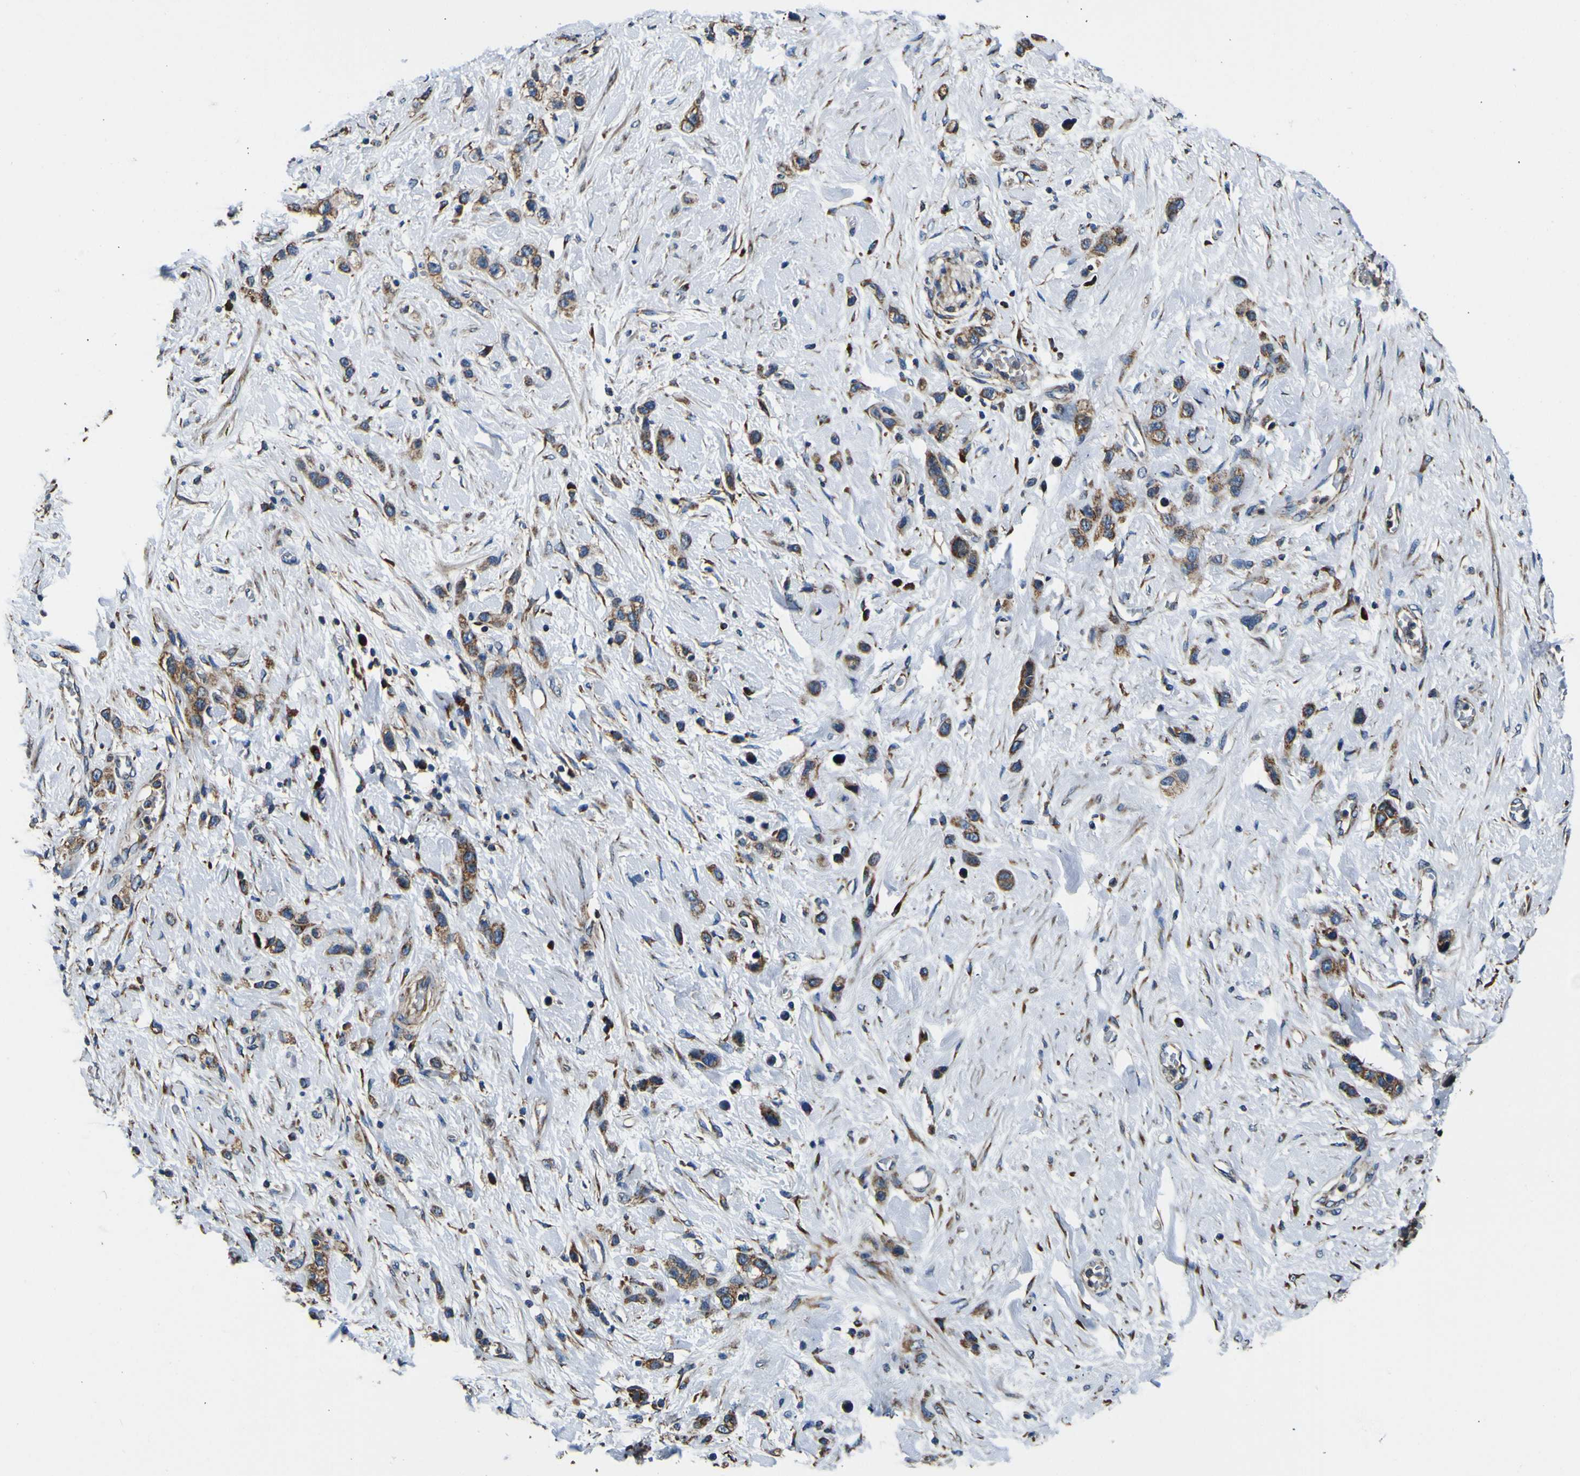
{"staining": {"intensity": "moderate", "quantity": ">75%", "location": "cytoplasmic/membranous"}, "tissue": "stomach cancer", "cell_type": "Tumor cells", "image_type": "cancer", "snomed": [{"axis": "morphology", "description": "Adenocarcinoma, NOS"}, {"axis": "morphology", "description": "Adenocarcinoma, High grade"}, {"axis": "topography", "description": "Stomach, upper"}, {"axis": "topography", "description": "Stomach, lower"}], "caption": "IHC micrograph of neoplastic tissue: human adenocarcinoma (stomach) stained using IHC exhibits medium levels of moderate protein expression localized specifically in the cytoplasmic/membranous of tumor cells, appearing as a cytoplasmic/membranous brown color.", "gene": "INPP5A", "patient": {"sex": "female", "age": 65}}